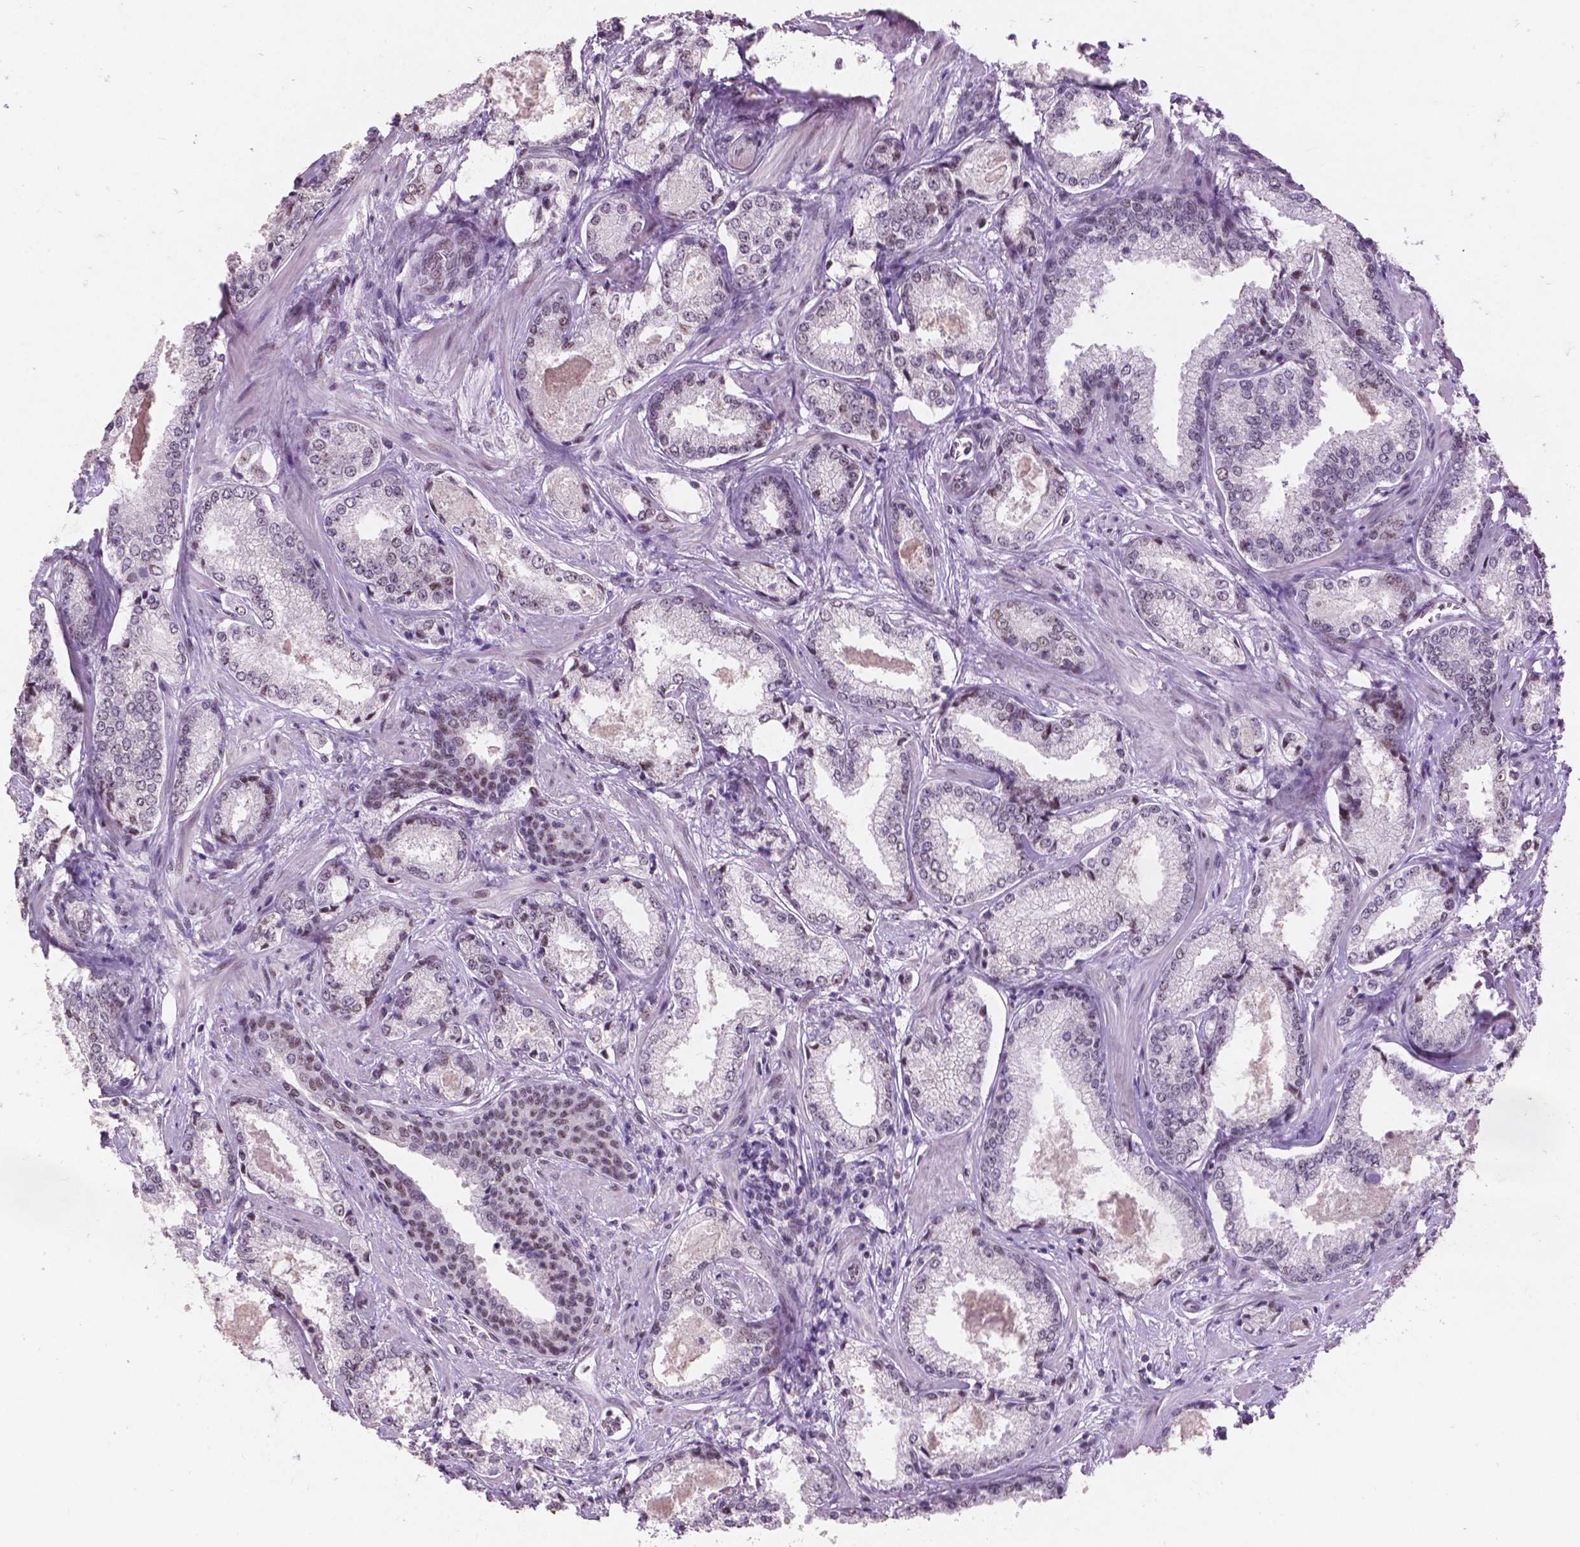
{"staining": {"intensity": "weak", "quantity": "25%-75%", "location": "nuclear"}, "tissue": "prostate cancer", "cell_type": "Tumor cells", "image_type": "cancer", "snomed": [{"axis": "morphology", "description": "Adenocarcinoma, Low grade"}, {"axis": "topography", "description": "Prostate"}], "caption": "The micrograph shows immunohistochemical staining of prostate adenocarcinoma (low-grade). There is weak nuclear staining is identified in about 25%-75% of tumor cells.", "gene": "COIL", "patient": {"sex": "male", "age": 56}}